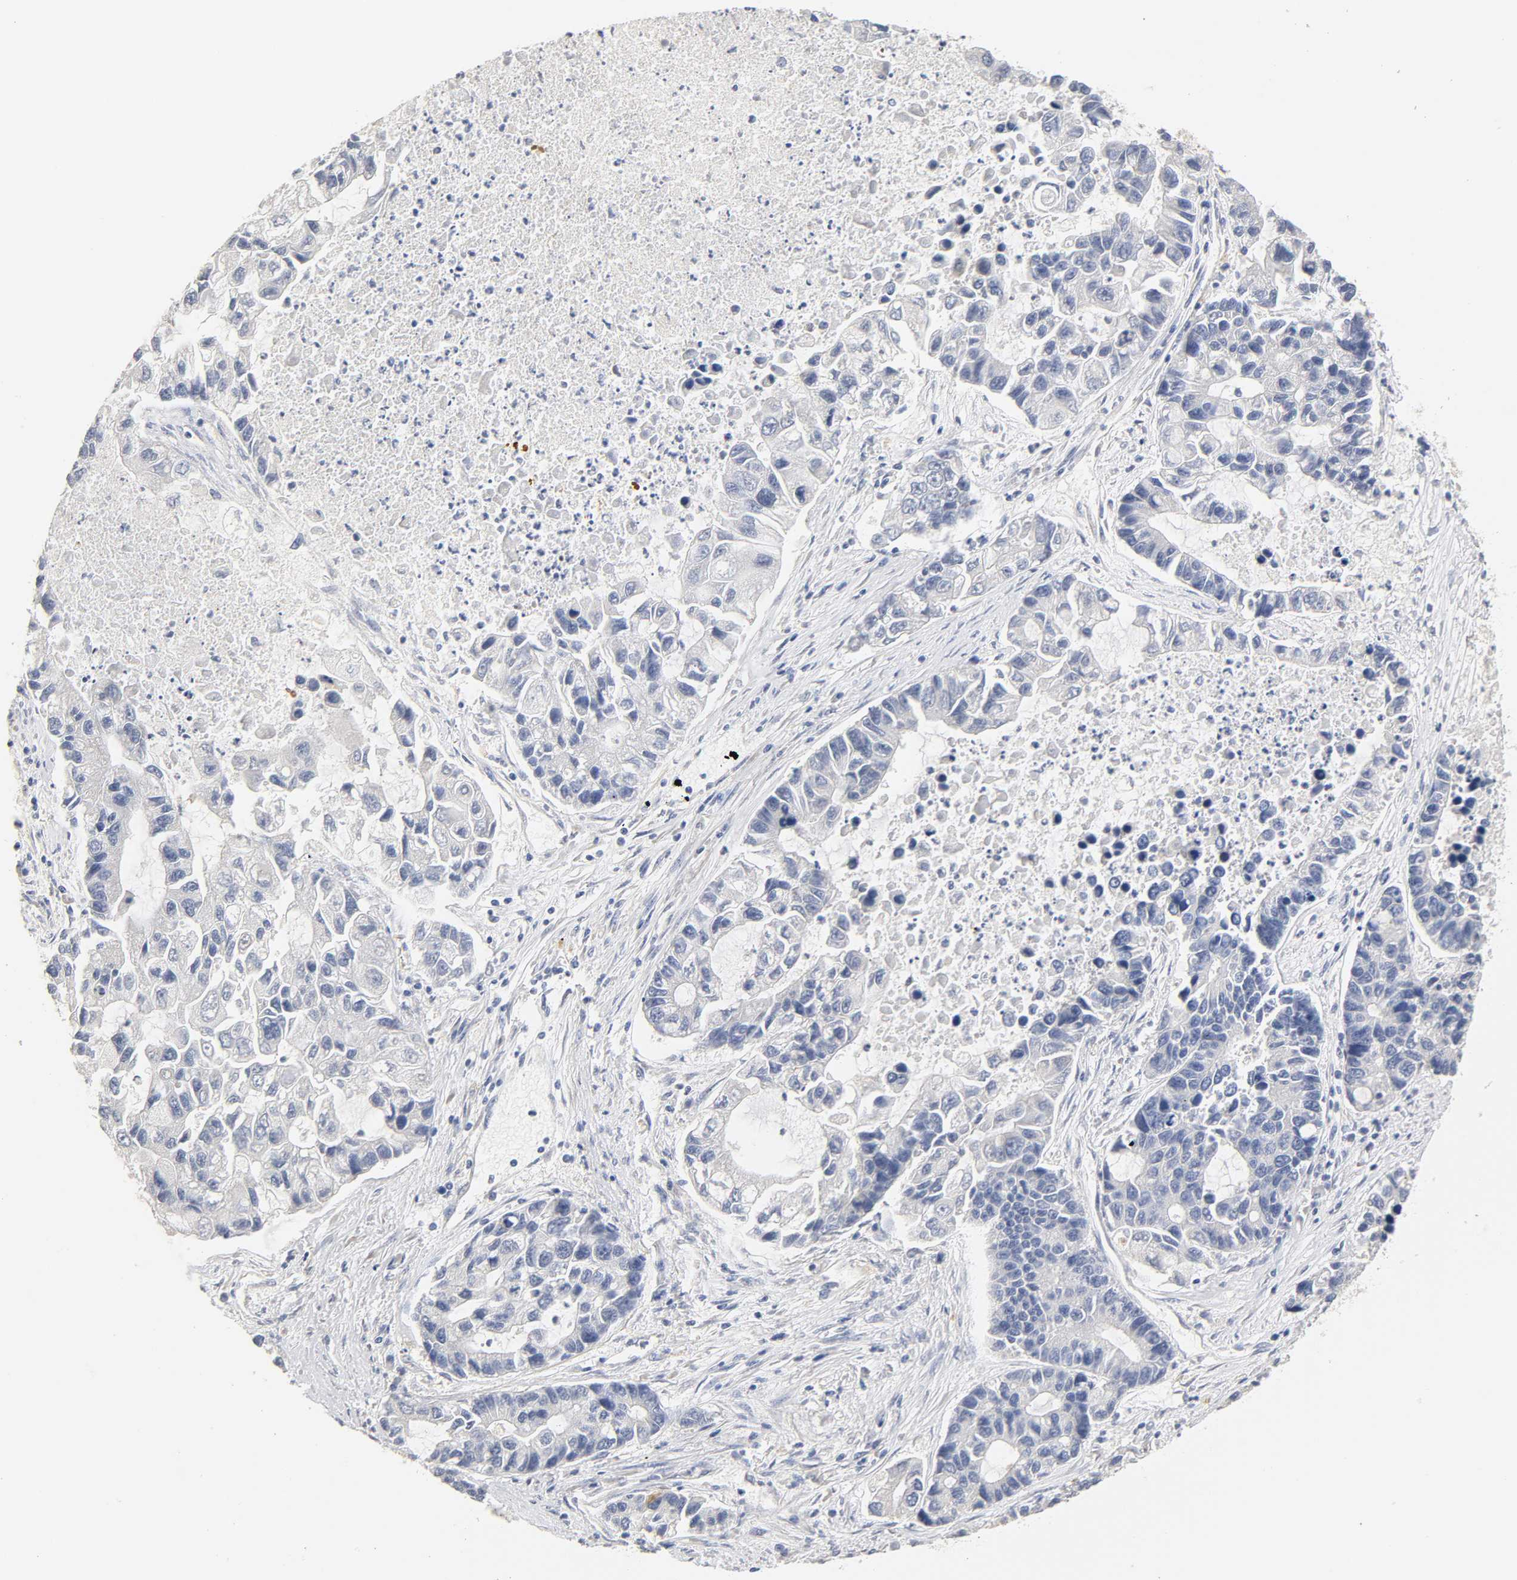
{"staining": {"intensity": "negative", "quantity": "none", "location": "none"}, "tissue": "lung cancer", "cell_type": "Tumor cells", "image_type": "cancer", "snomed": [{"axis": "morphology", "description": "Adenocarcinoma, NOS"}, {"axis": "topography", "description": "Lung"}], "caption": "This is a micrograph of immunohistochemistry (IHC) staining of lung cancer (adenocarcinoma), which shows no staining in tumor cells.", "gene": "OVOL1", "patient": {"sex": "female", "age": 51}}